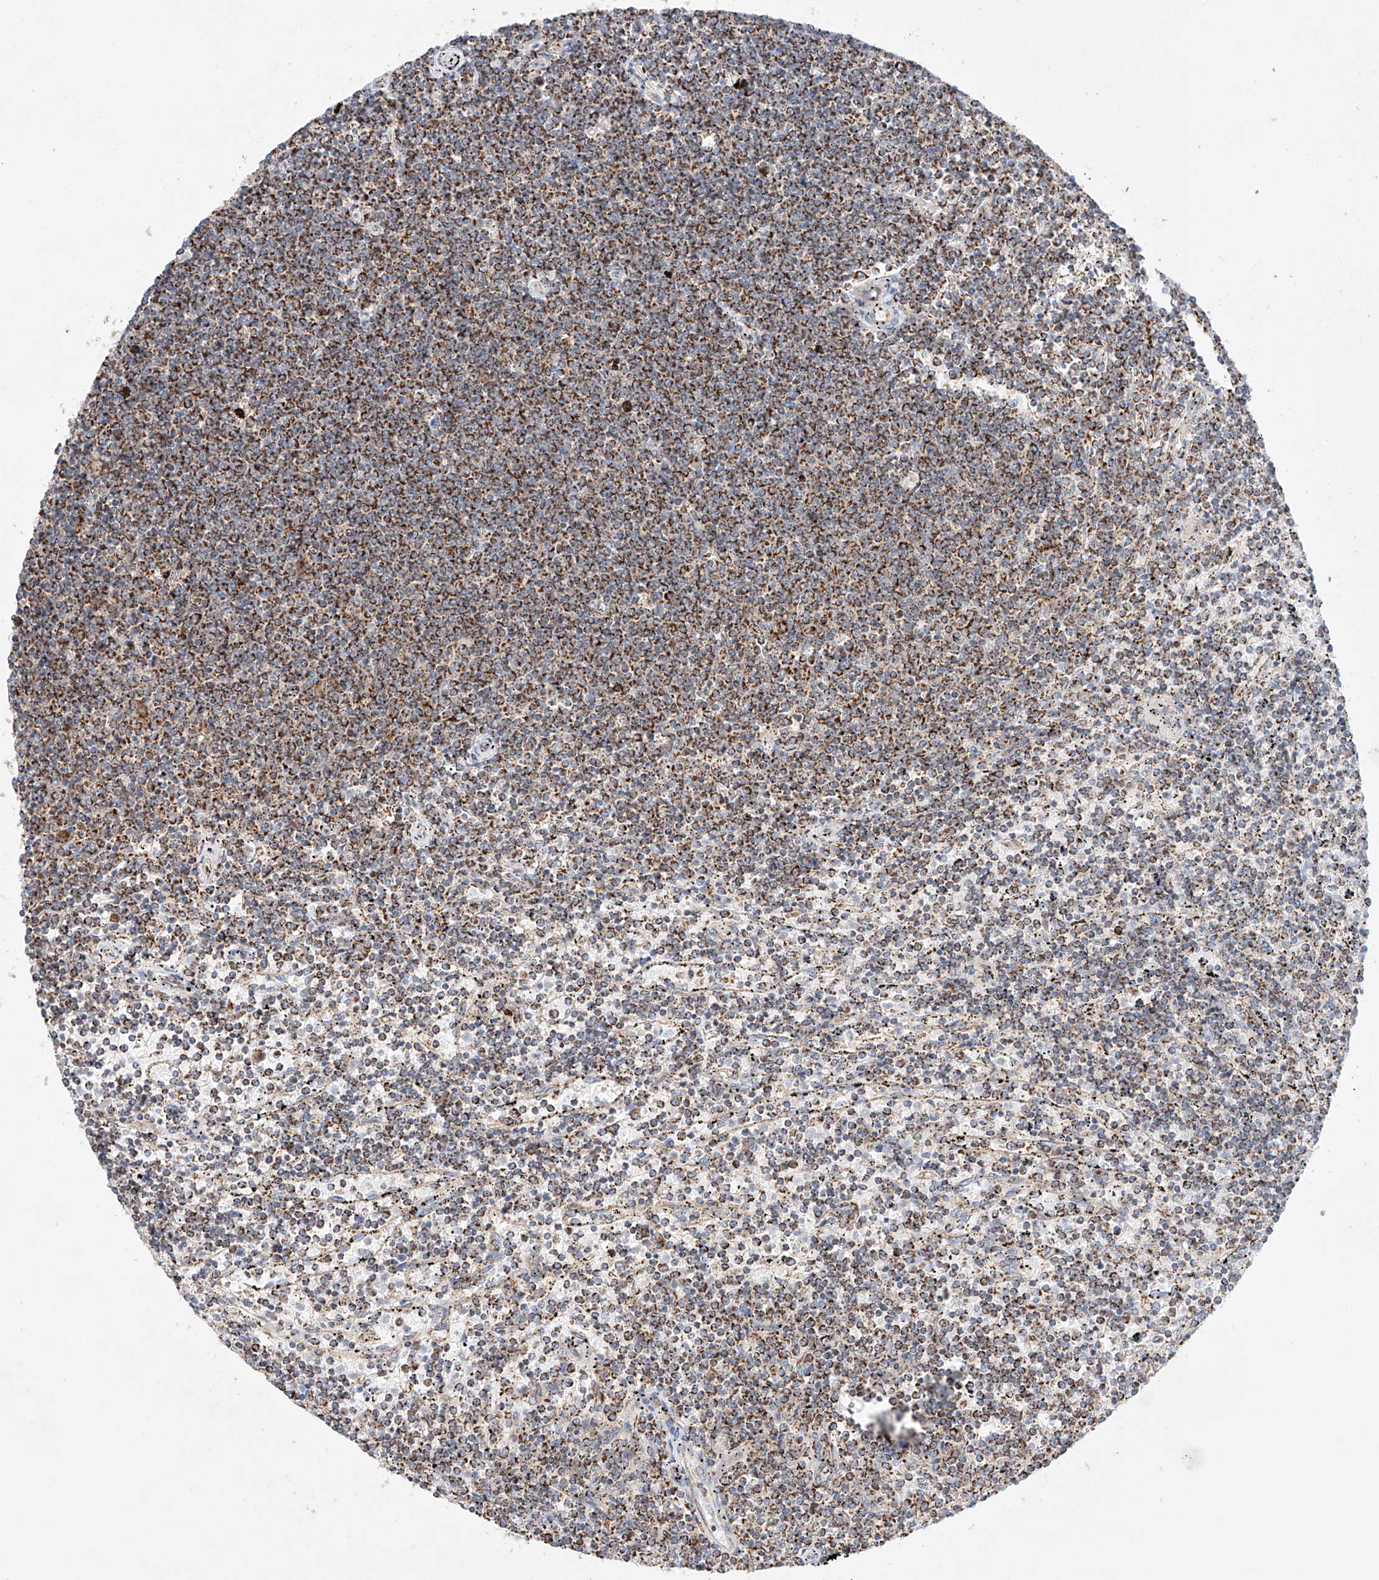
{"staining": {"intensity": "moderate", "quantity": ">75%", "location": "cytoplasmic/membranous"}, "tissue": "lymphoma", "cell_type": "Tumor cells", "image_type": "cancer", "snomed": [{"axis": "morphology", "description": "Malignant lymphoma, non-Hodgkin's type, Low grade"}, {"axis": "topography", "description": "Spleen"}], "caption": "Lymphoma tissue reveals moderate cytoplasmic/membranous positivity in approximately >75% of tumor cells, visualized by immunohistochemistry.", "gene": "KTI12", "patient": {"sex": "female", "age": 50}}